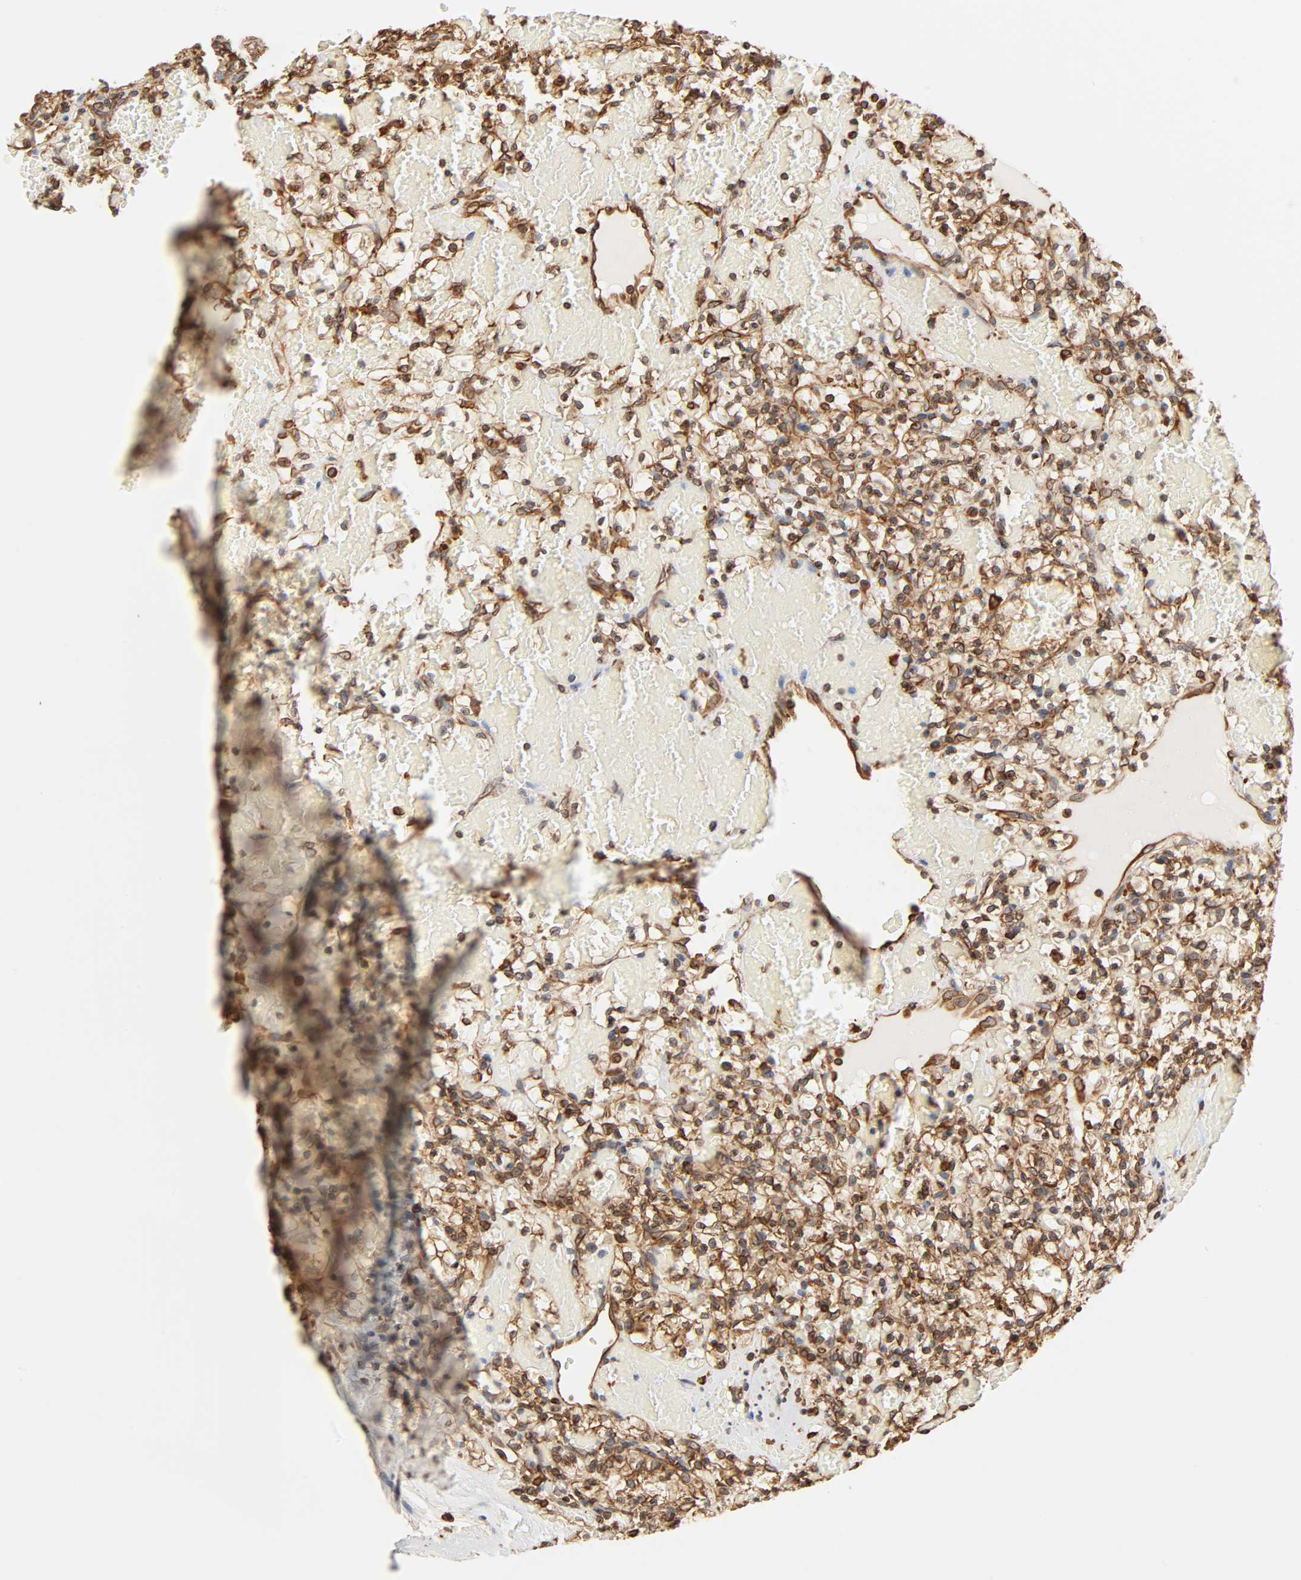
{"staining": {"intensity": "moderate", "quantity": ">75%", "location": "cytoplasmic/membranous"}, "tissue": "renal cancer", "cell_type": "Tumor cells", "image_type": "cancer", "snomed": [{"axis": "morphology", "description": "Adenocarcinoma, NOS"}, {"axis": "topography", "description": "Kidney"}], "caption": "Protein staining of renal adenocarcinoma tissue exhibits moderate cytoplasmic/membranous positivity in approximately >75% of tumor cells. The staining was performed using DAB to visualize the protein expression in brown, while the nuclei were stained in blue with hematoxylin (Magnification: 20x).", "gene": "BCAP31", "patient": {"sex": "female", "age": 60}}